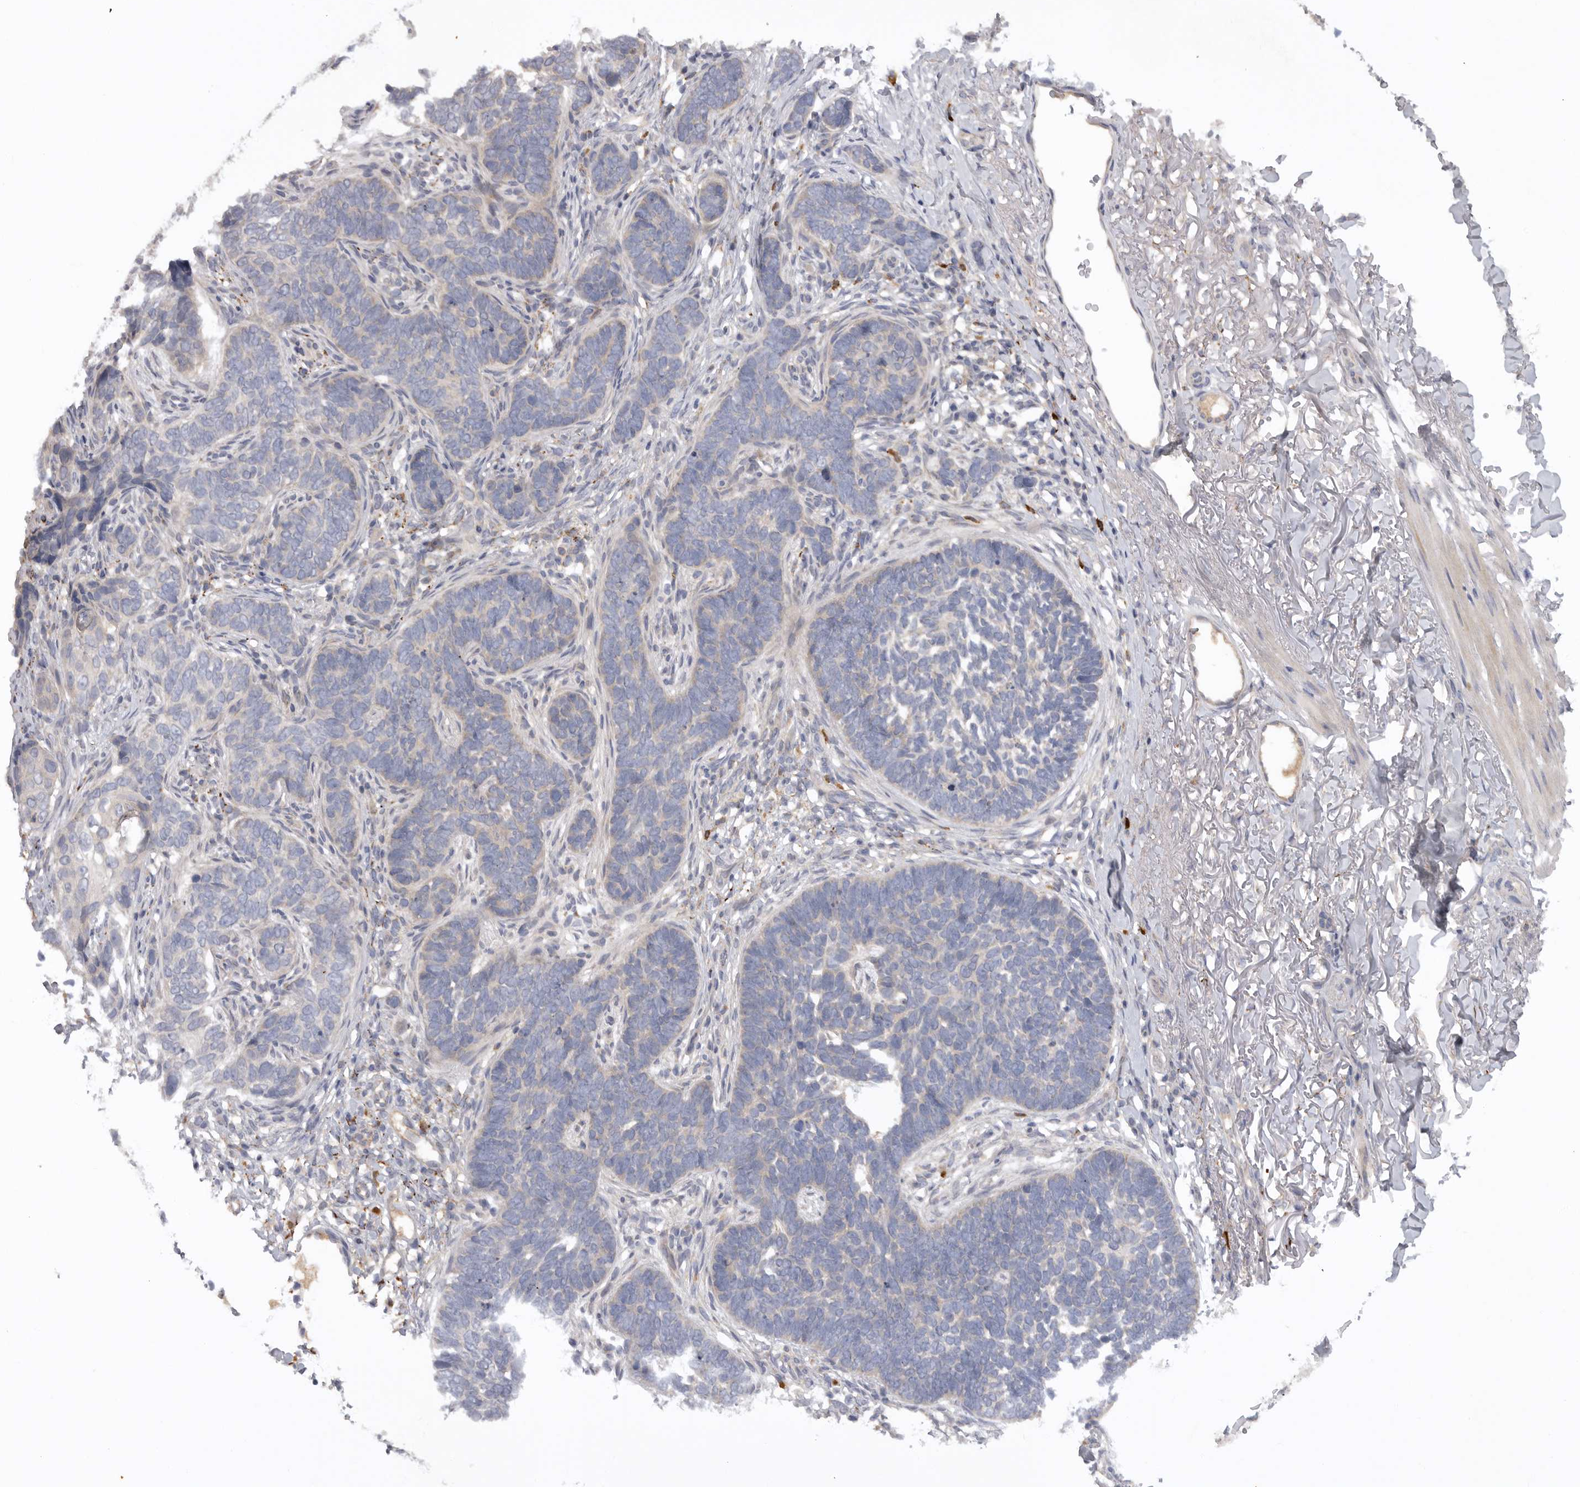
{"staining": {"intensity": "negative", "quantity": "none", "location": "none"}, "tissue": "skin cancer", "cell_type": "Tumor cells", "image_type": "cancer", "snomed": [{"axis": "morphology", "description": "Normal tissue, NOS"}, {"axis": "morphology", "description": "Basal cell carcinoma"}, {"axis": "topography", "description": "Skin"}], "caption": "This is an immunohistochemistry image of human skin cancer (basal cell carcinoma). There is no staining in tumor cells.", "gene": "DHDDS", "patient": {"sex": "male", "age": 77}}